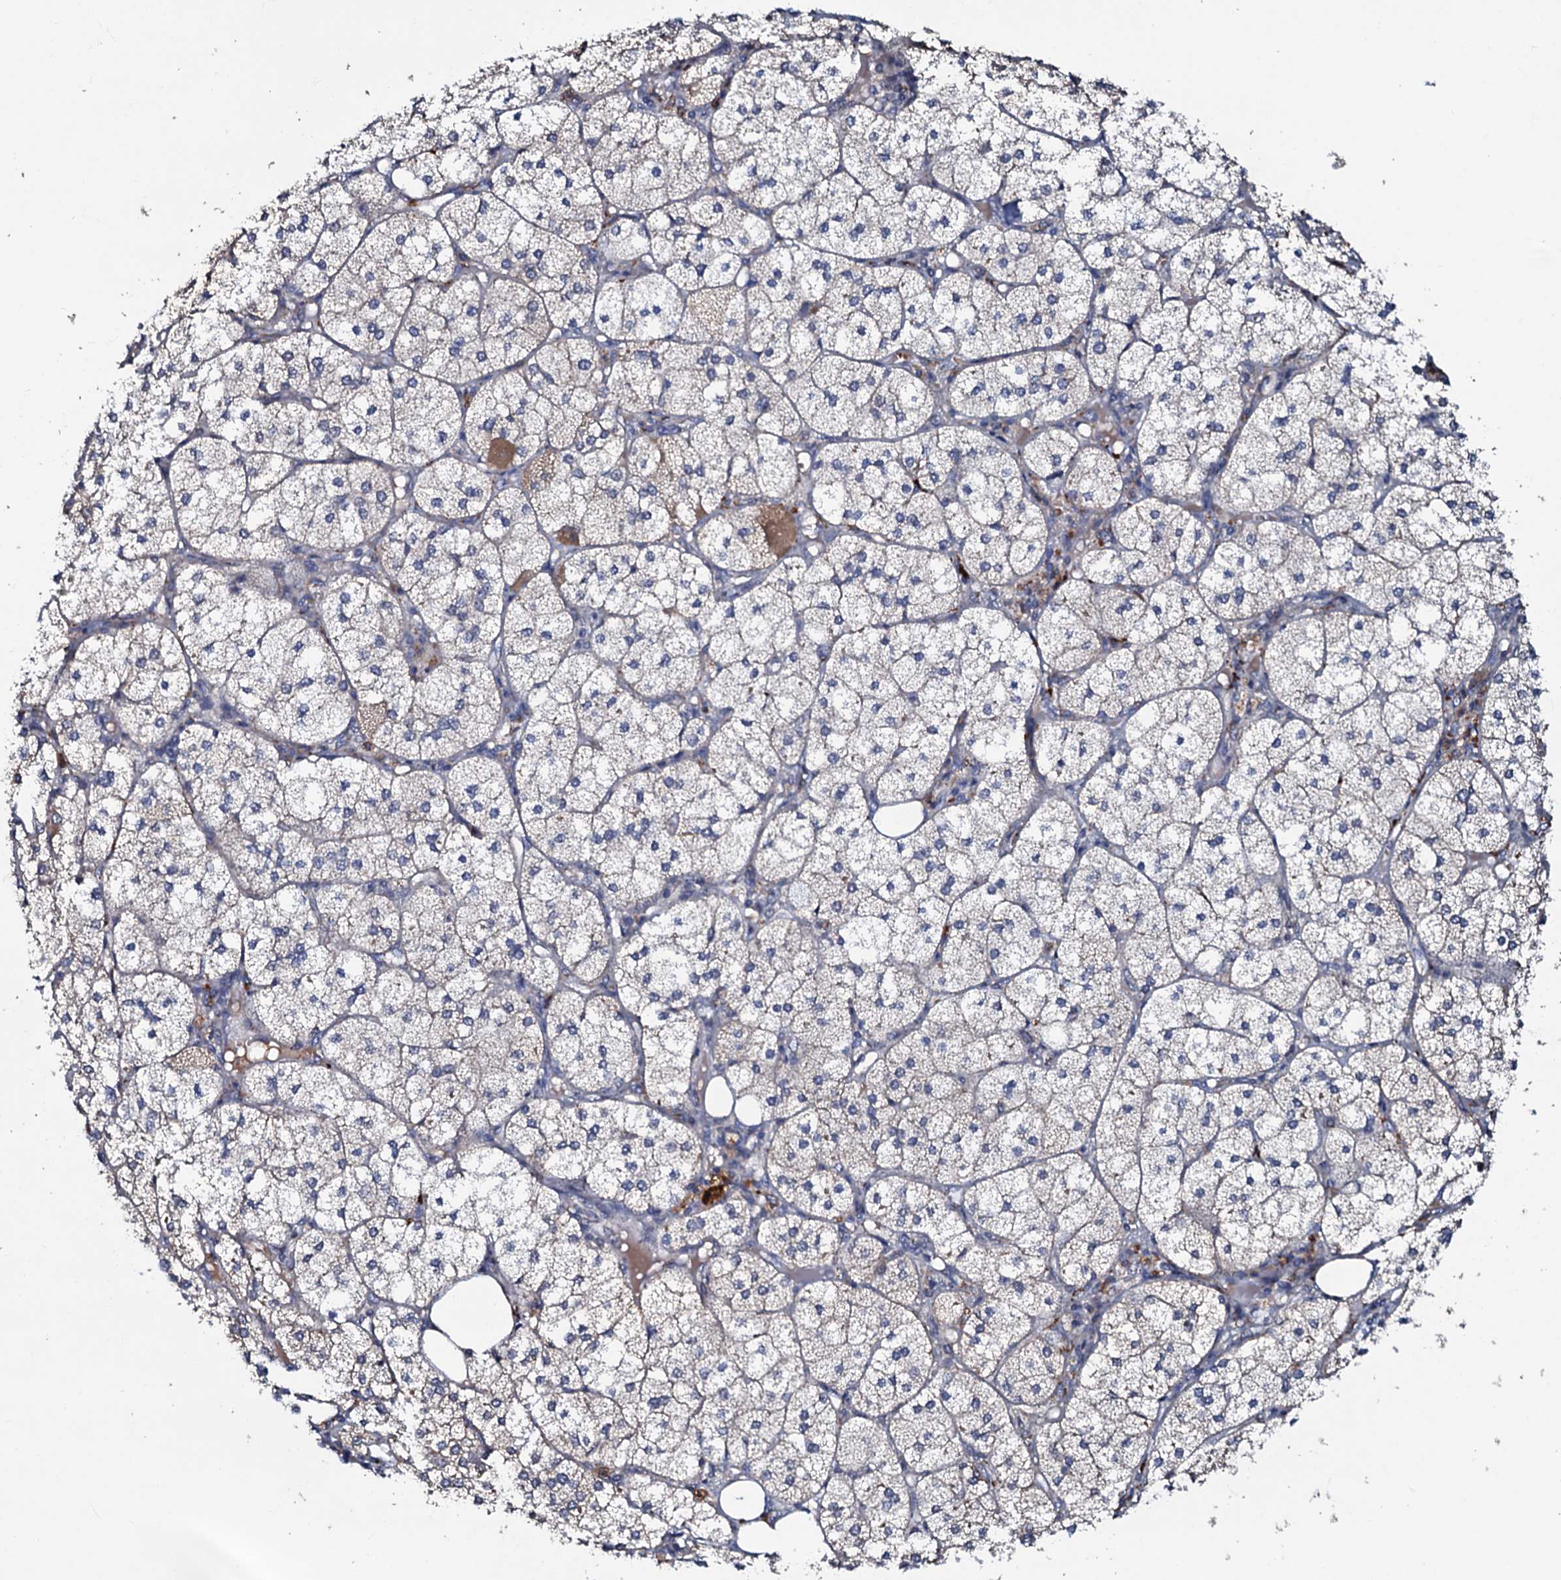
{"staining": {"intensity": "moderate", "quantity": "25%-75%", "location": "cytoplasmic/membranous"}, "tissue": "adrenal gland", "cell_type": "Glandular cells", "image_type": "normal", "snomed": [{"axis": "morphology", "description": "Normal tissue, NOS"}, {"axis": "topography", "description": "Adrenal gland"}], "caption": "Adrenal gland stained with DAB immunohistochemistry (IHC) reveals medium levels of moderate cytoplasmic/membranous expression in about 25%-75% of glandular cells. (DAB (3,3'-diaminobenzidine) IHC, brown staining for protein, blue staining for nuclei).", "gene": "CPNE2", "patient": {"sex": "female", "age": 61}}